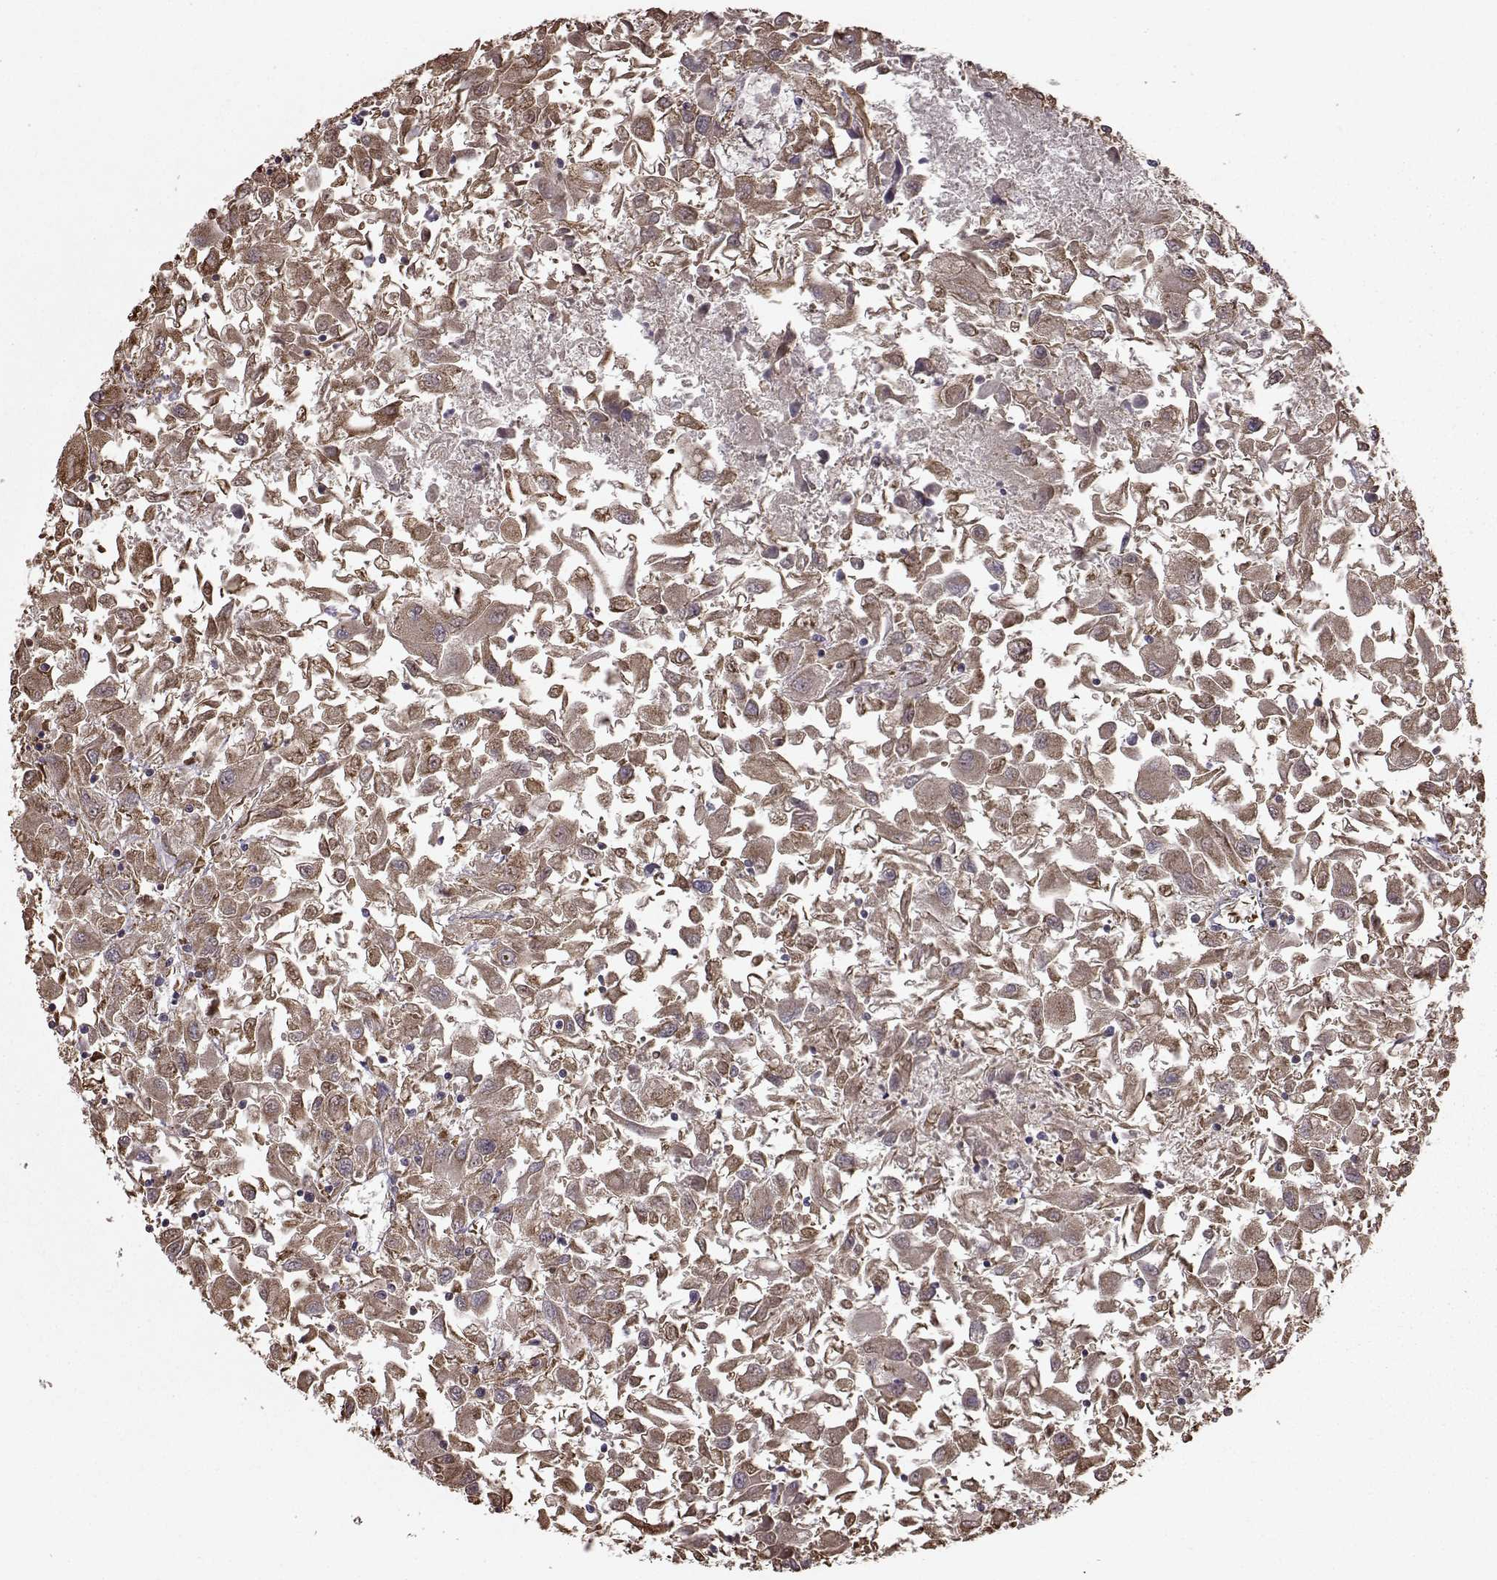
{"staining": {"intensity": "moderate", "quantity": "25%-75%", "location": "cytoplasmic/membranous"}, "tissue": "renal cancer", "cell_type": "Tumor cells", "image_type": "cancer", "snomed": [{"axis": "morphology", "description": "Adenocarcinoma, NOS"}, {"axis": "topography", "description": "Kidney"}], "caption": "The histopathology image shows a brown stain indicating the presence of a protein in the cytoplasmic/membranous of tumor cells in adenocarcinoma (renal).", "gene": "NME1-NME2", "patient": {"sex": "female", "age": 76}}